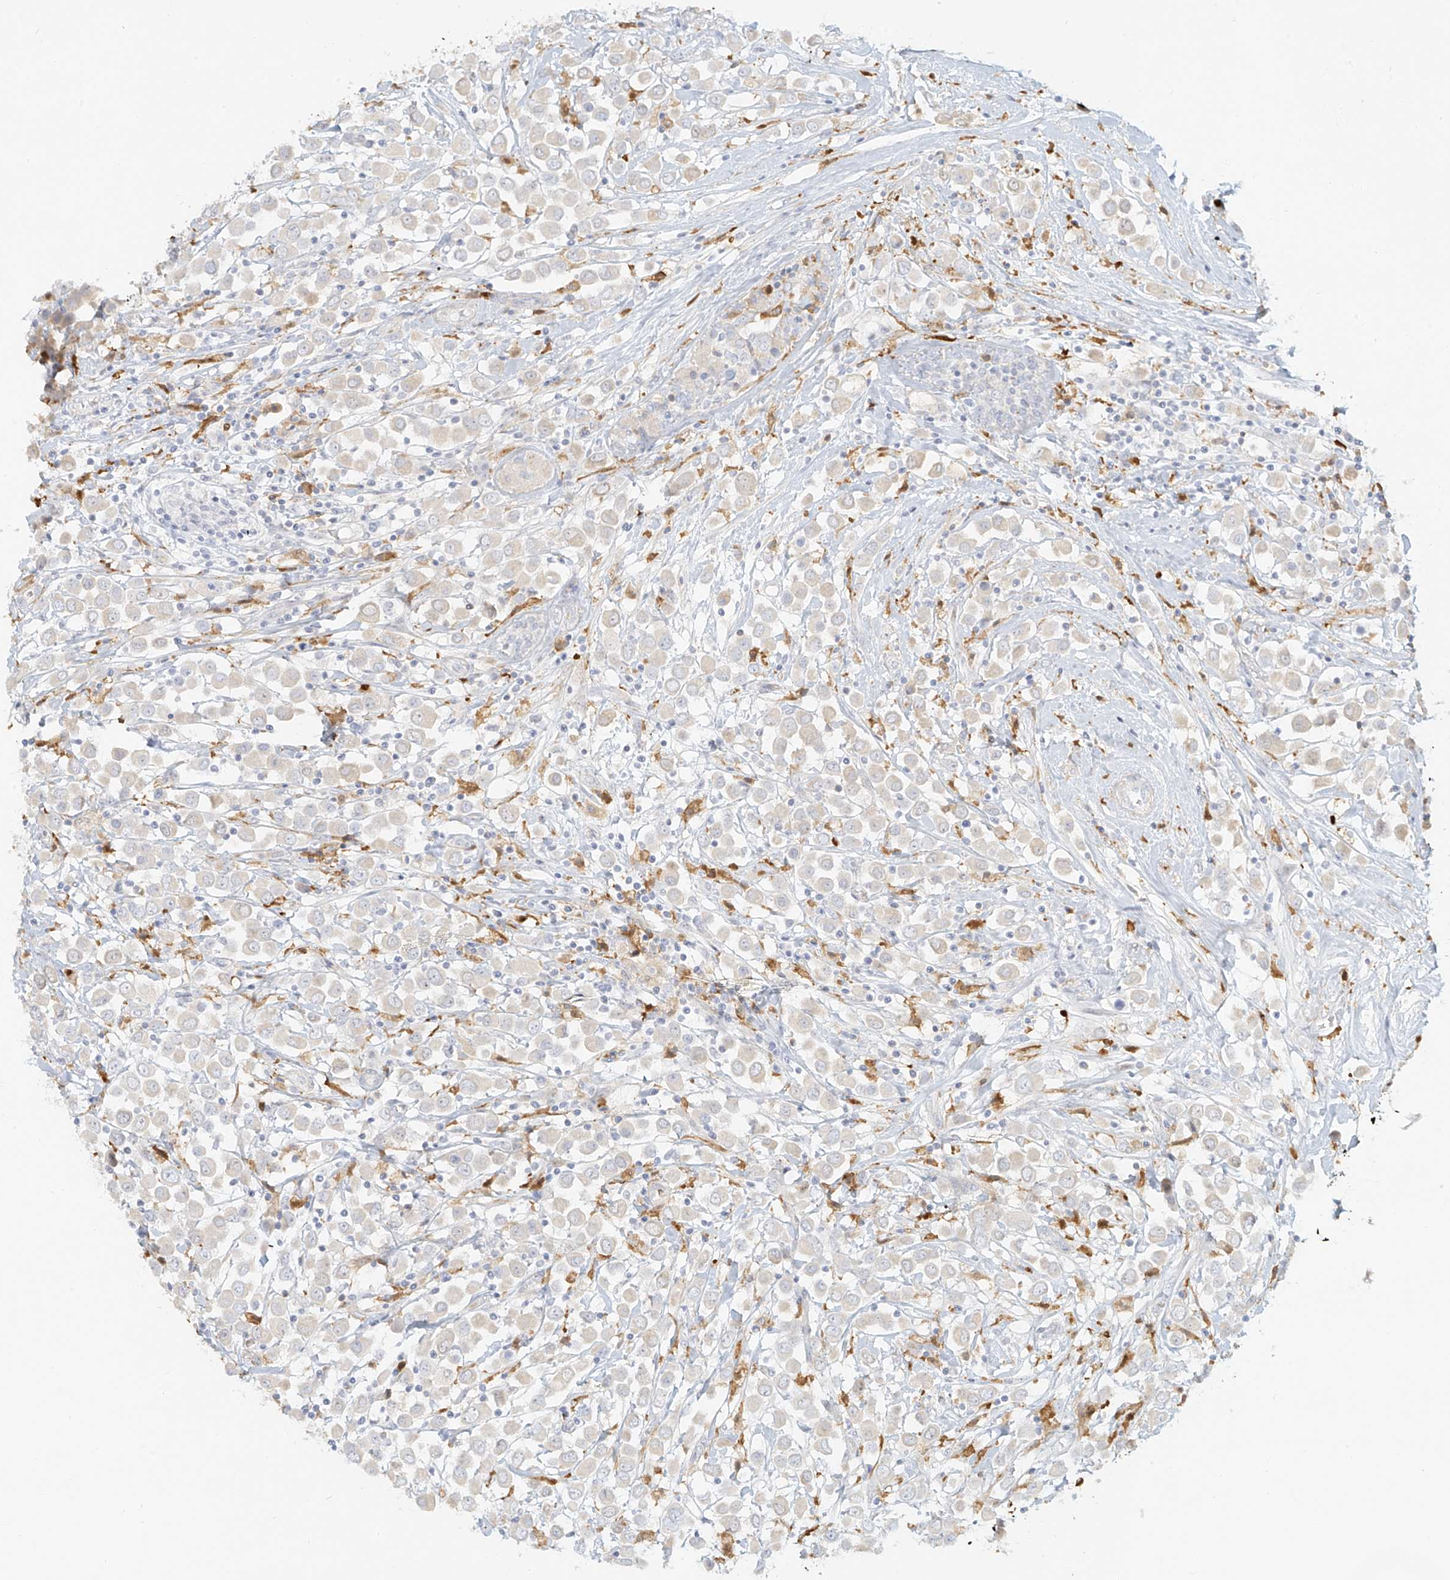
{"staining": {"intensity": "negative", "quantity": "none", "location": "none"}, "tissue": "breast cancer", "cell_type": "Tumor cells", "image_type": "cancer", "snomed": [{"axis": "morphology", "description": "Duct carcinoma"}, {"axis": "topography", "description": "Breast"}], "caption": "Immunohistochemistry (IHC) of intraductal carcinoma (breast) reveals no expression in tumor cells. Nuclei are stained in blue.", "gene": "UPK1B", "patient": {"sex": "female", "age": 61}}